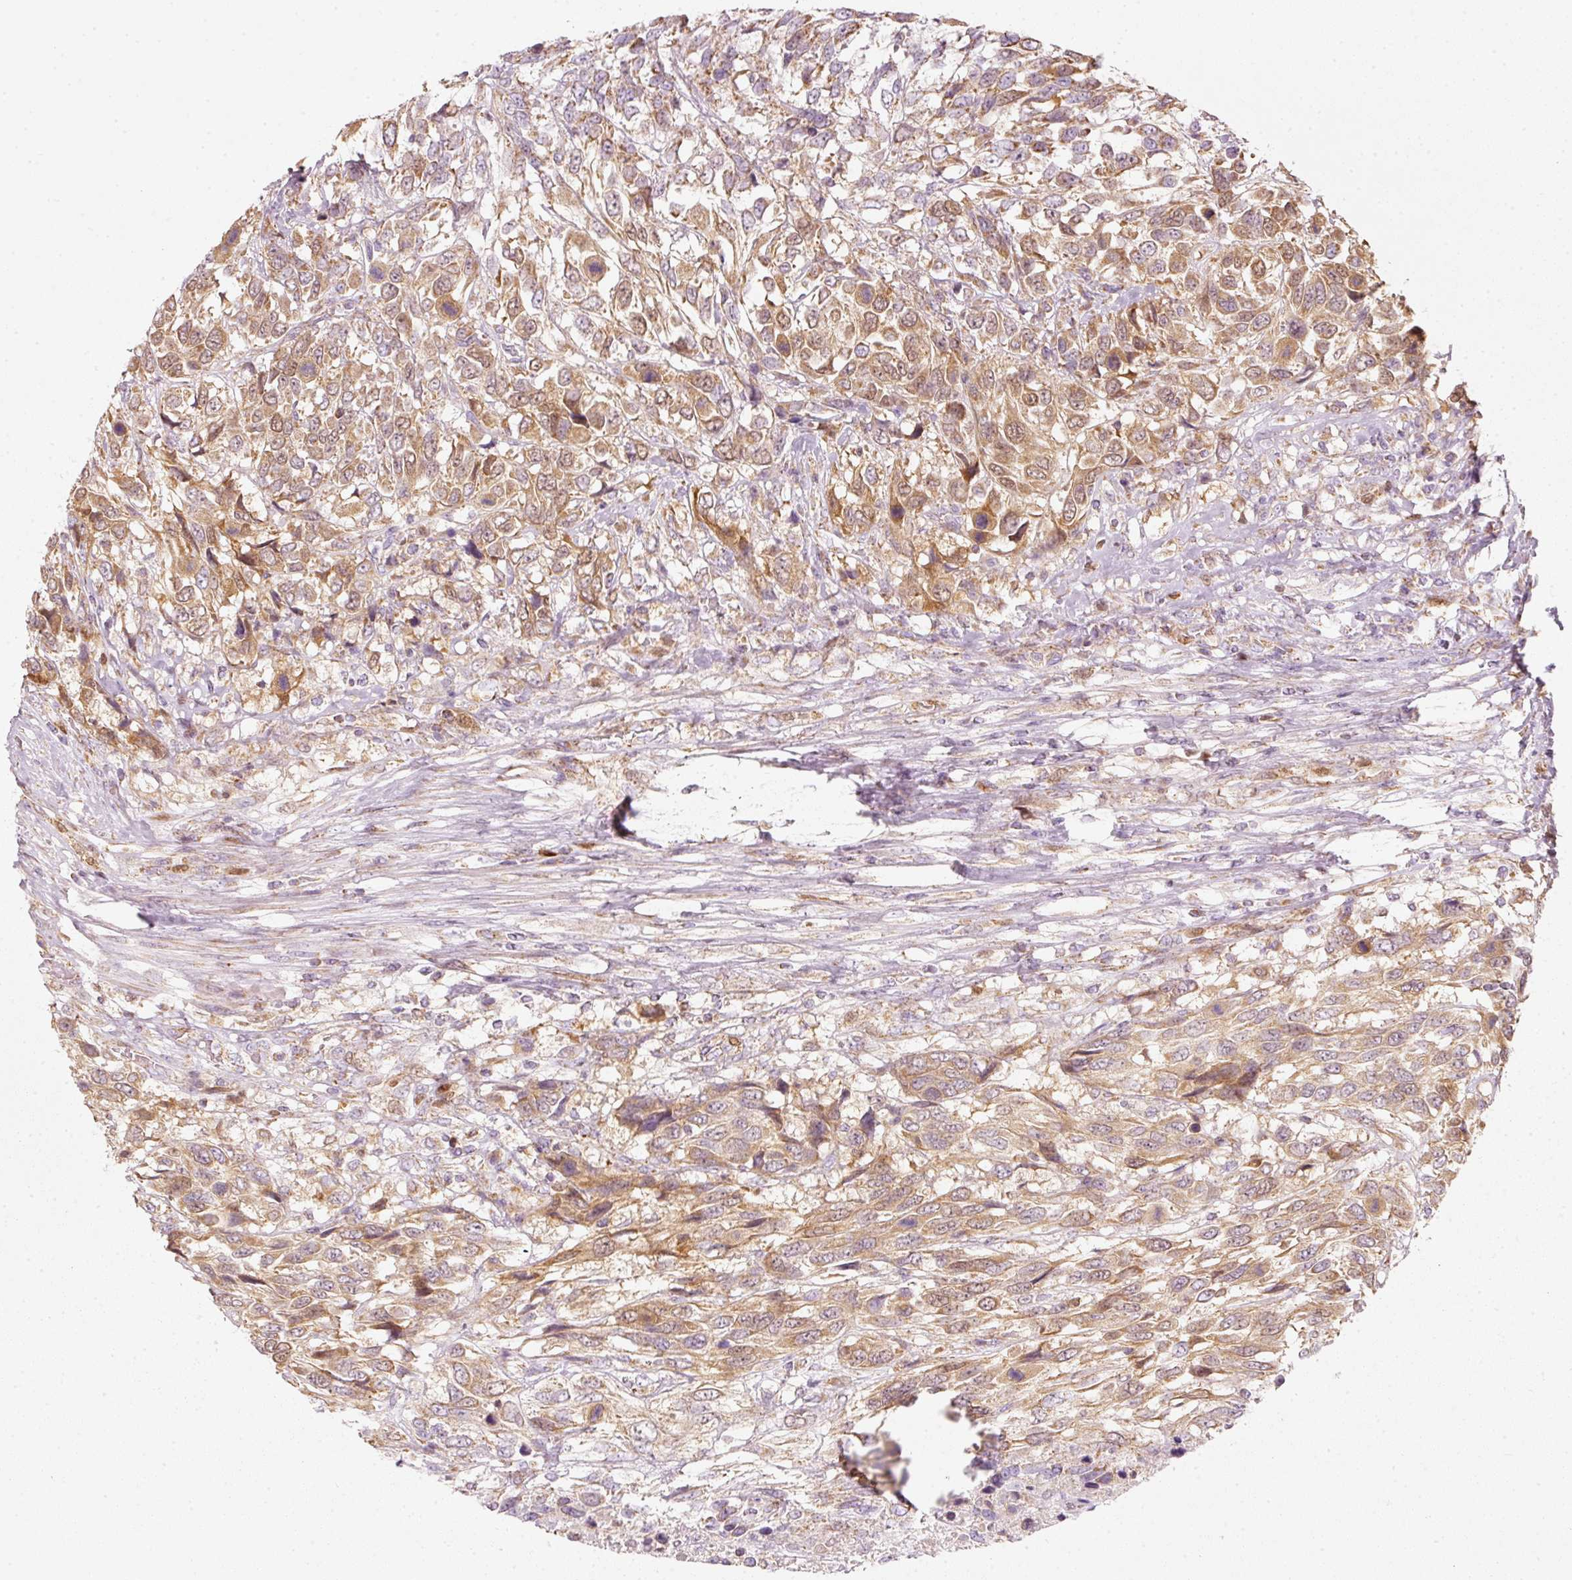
{"staining": {"intensity": "moderate", "quantity": "25%-75%", "location": "cytoplasmic/membranous,nuclear"}, "tissue": "urothelial cancer", "cell_type": "Tumor cells", "image_type": "cancer", "snomed": [{"axis": "morphology", "description": "Urothelial carcinoma, High grade"}, {"axis": "topography", "description": "Urinary bladder"}], "caption": "This photomicrograph exhibits IHC staining of high-grade urothelial carcinoma, with medium moderate cytoplasmic/membranous and nuclear positivity in approximately 25%-75% of tumor cells.", "gene": "DUT", "patient": {"sex": "female", "age": 70}}